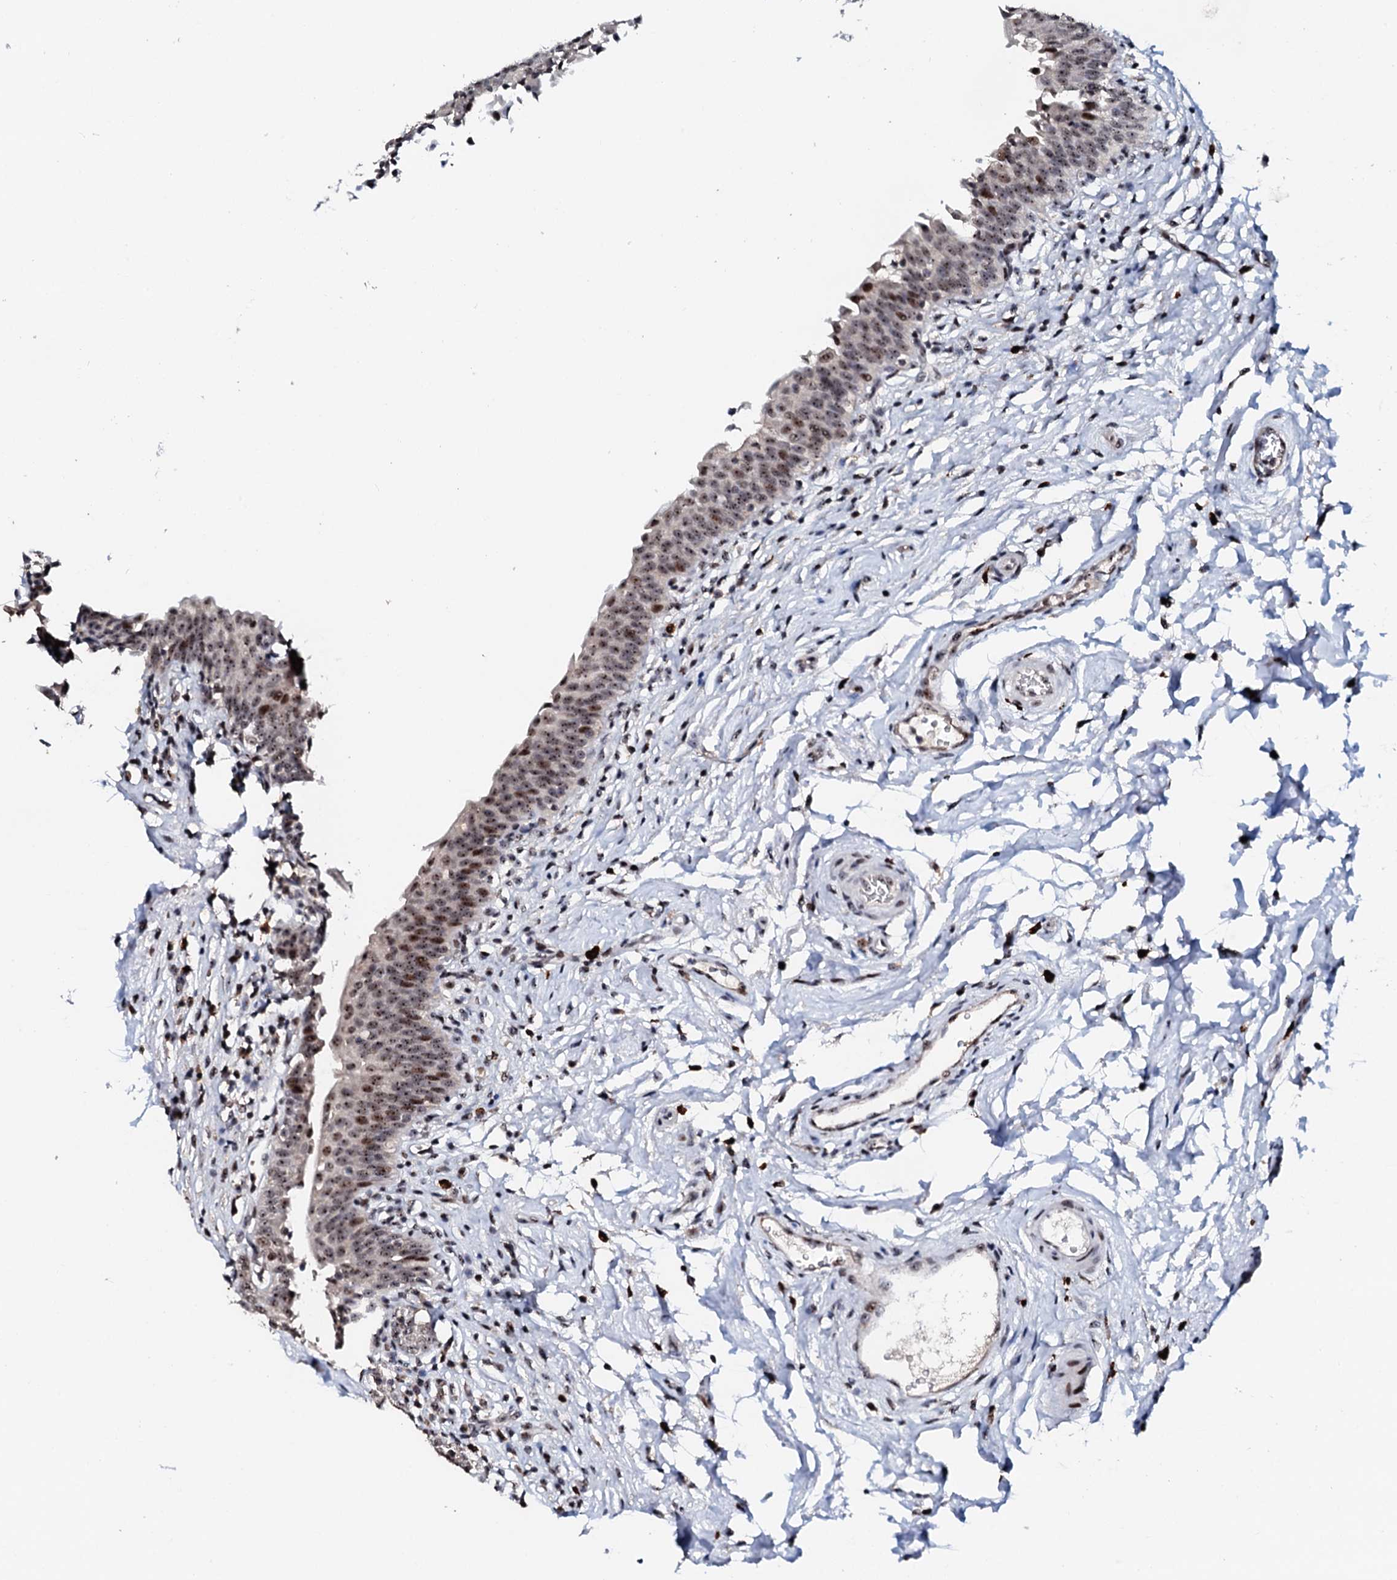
{"staining": {"intensity": "moderate", "quantity": ">75%", "location": "nuclear"}, "tissue": "urinary bladder", "cell_type": "Urothelial cells", "image_type": "normal", "snomed": [{"axis": "morphology", "description": "Normal tissue, NOS"}, {"axis": "topography", "description": "Urinary bladder"}], "caption": "Urothelial cells show medium levels of moderate nuclear staining in about >75% of cells in unremarkable human urinary bladder.", "gene": "NEUROG3", "patient": {"sex": "male", "age": 83}}